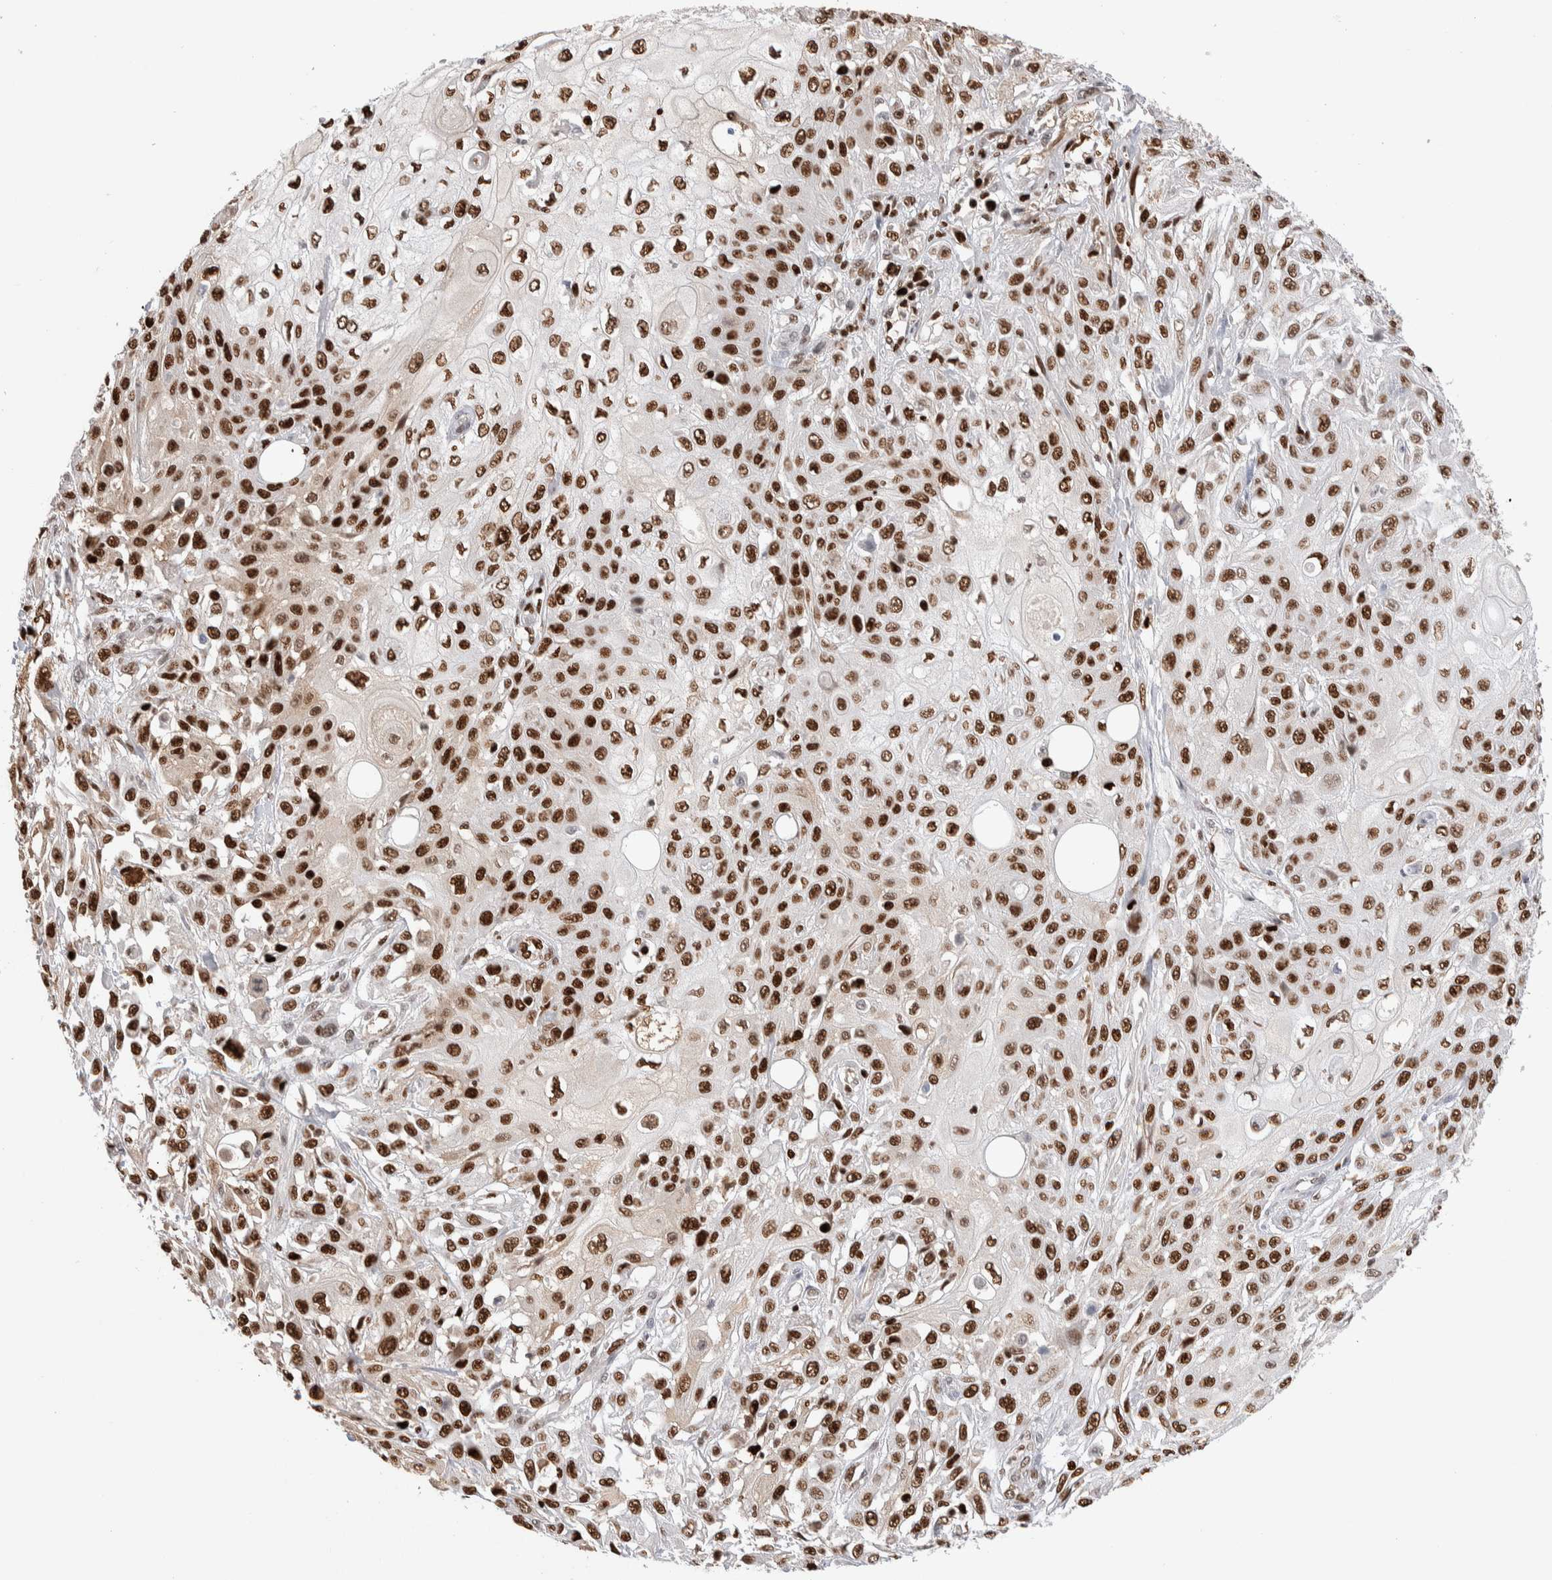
{"staining": {"intensity": "strong", "quantity": ">75%", "location": "nuclear"}, "tissue": "skin cancer", "cell_type": "Tumor cells", "image_type": "cancer", "snomed": [{"axis": "morphology", "description": "Squamous cell carcinoma, NOS"}, {"axis": "morphology", "description": "Squamous cell carcinoma, metastatic, NOS"}, {"axis": "topography", "description": "Skin"}, {"axis": "topography", "description": "Lymph node"}], "caption": "Protein staining by immunohistochemistry (IHC) reveals strong nuclear staining in about >75% of tumor cells in skin squamous cell carcinoma. (IHC, brightfield microscopy, high magnification).", "gene": "RNASEK-C17orf49", "patient": {"sex": "male", "age": 75}}